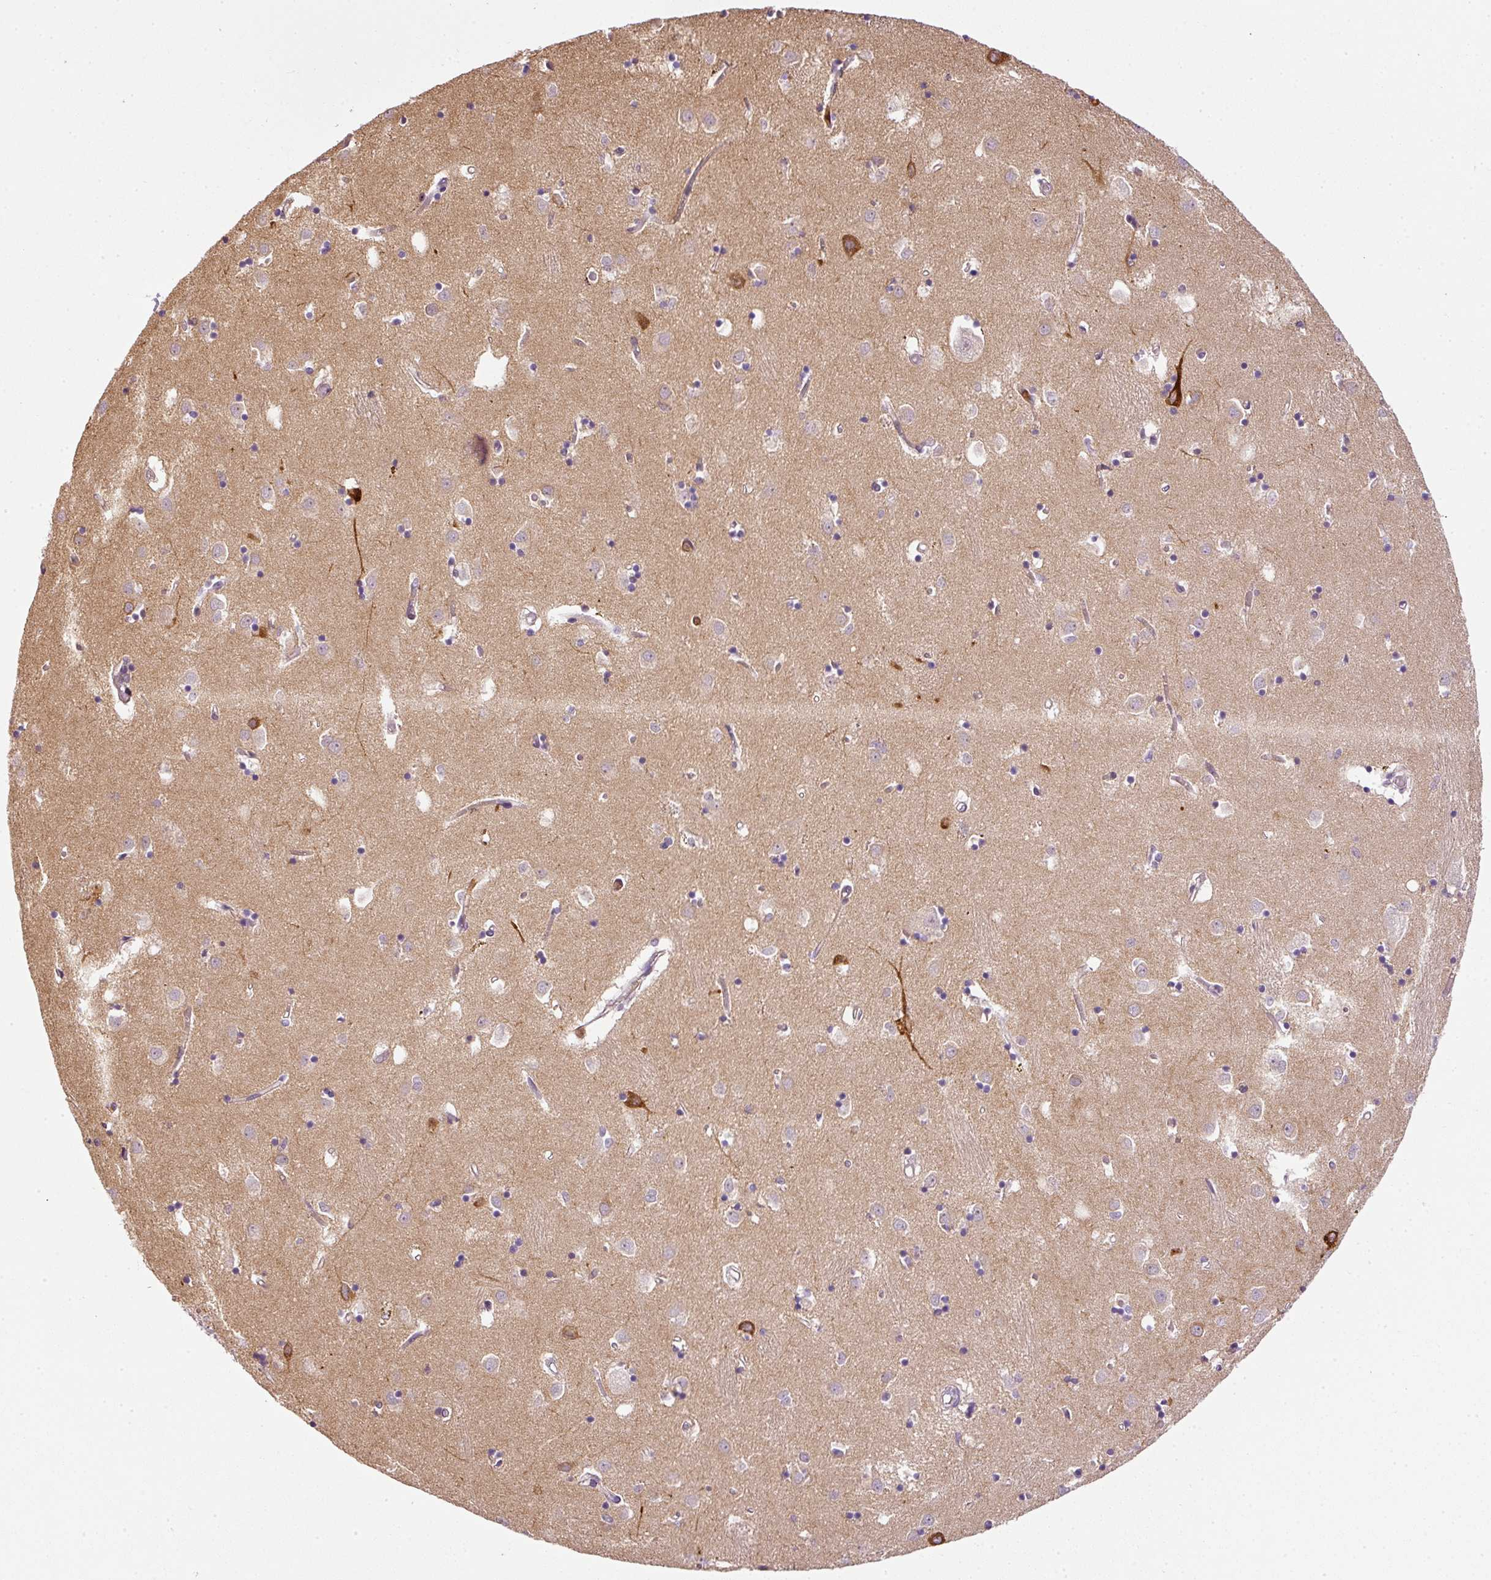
{"staining": {"intensity": "moderate", "quantity": "<25%", "location": "cytoplasmic/membranous"}, "tissue": "caudate", "cell_type": "Glial cells", "image_type": "normal", "snomed": [{"axis": "morphology", "description": "Normal tissue, NOS"}, {"axis": "topography", "description": "Lateral ventricle wall"}], "caption": "DAB (3,3'-diaminobenzidine) immunohistochemical staining of benign caudate exhibits moderate cytoplasmic/membranous protein staining in about <25% of glial cells.", "gene": "CTTNBP2", "patient": {"sex": "male", "age": 70}}